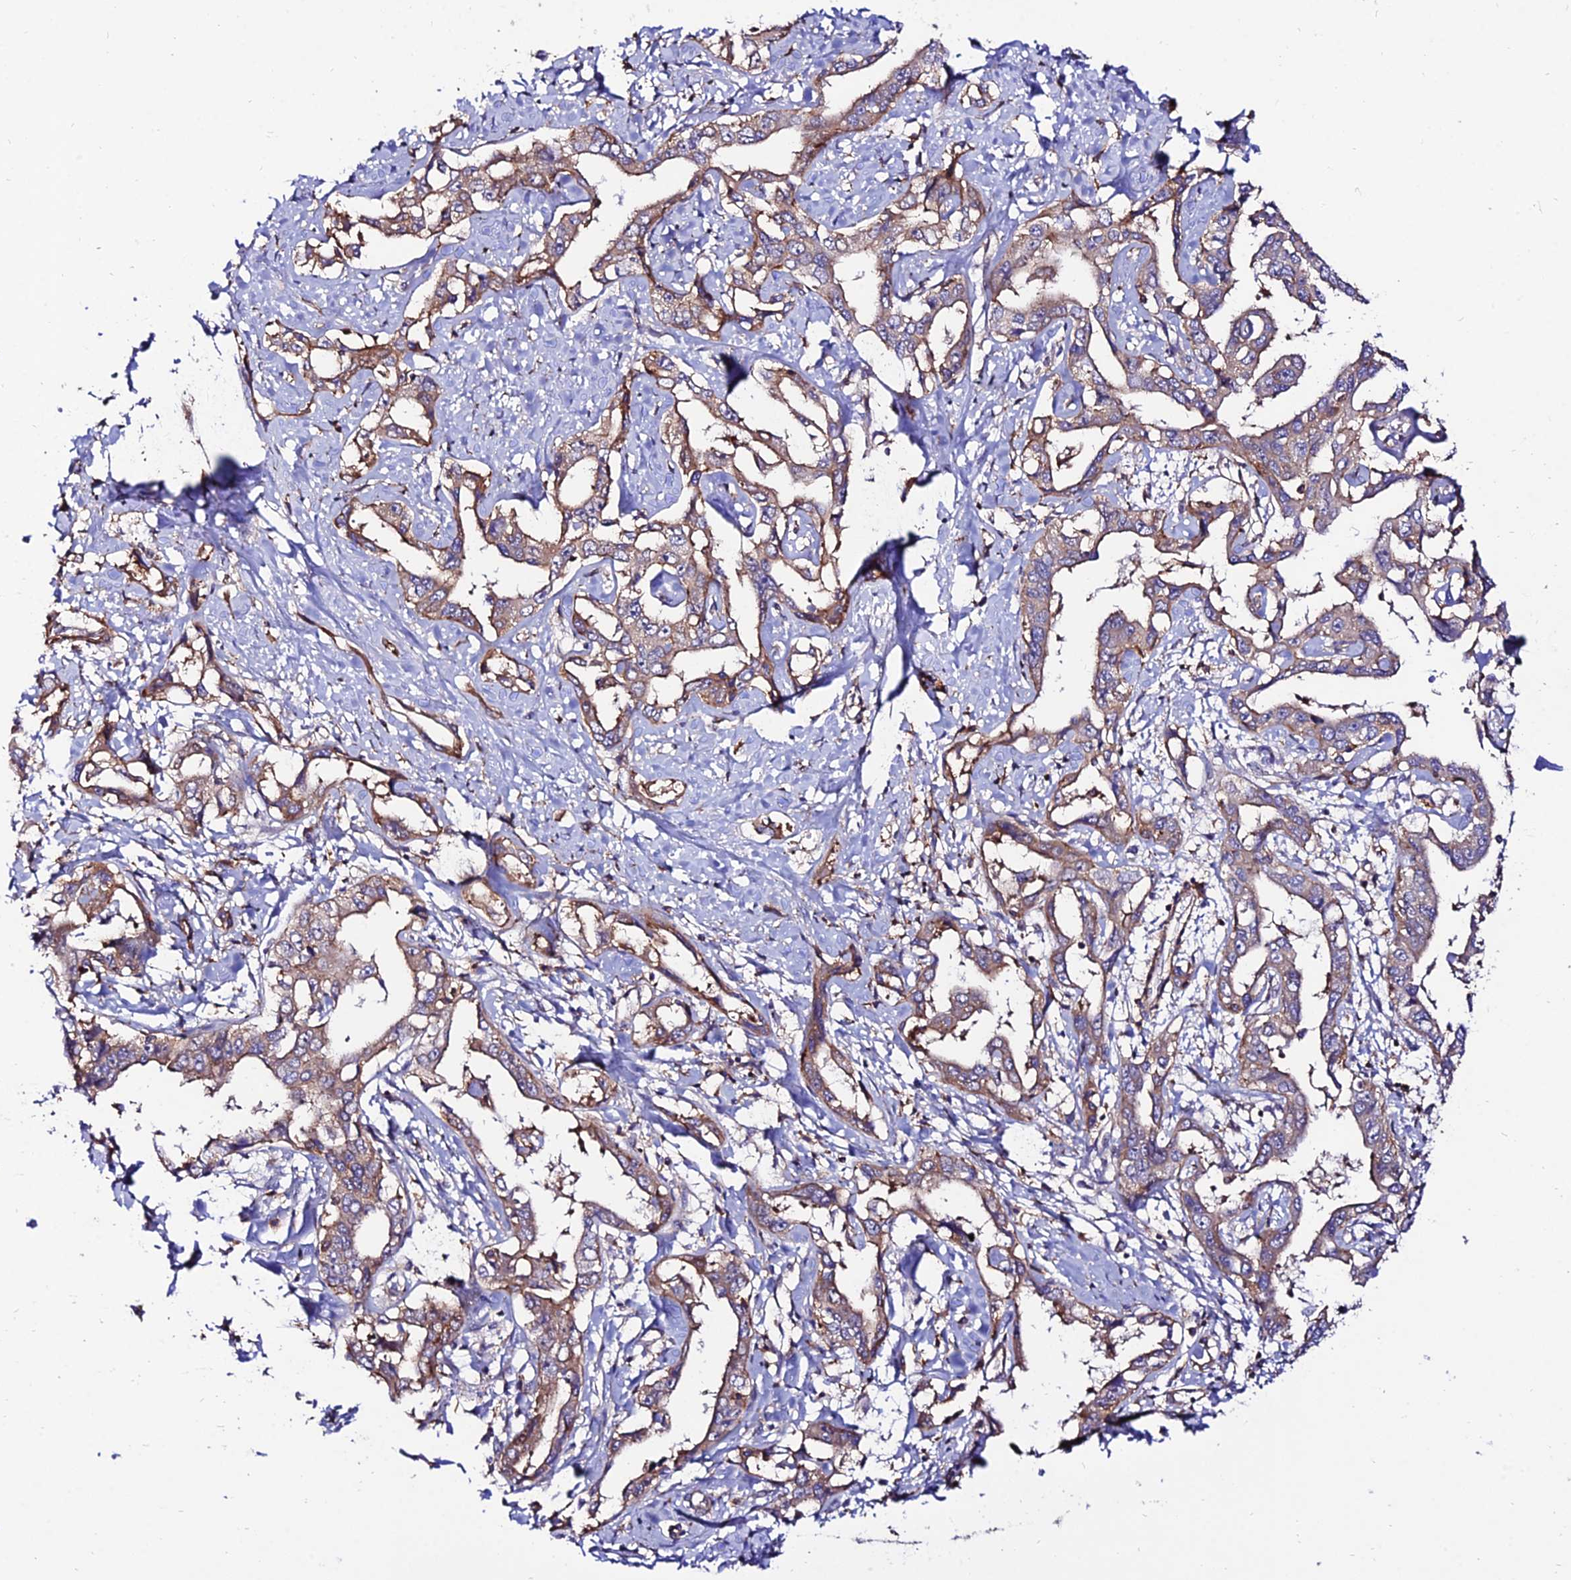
{"staining": {"intensity": "weak", "quantity": ">75%", "location": "cytoplasmic/membranous"}, "tissue": "liver cancer", "cell_type": "Tumor cells", "image_type": "cancer", "snomed": [{"axis": "morphology", "description": "Cholangiocarcinoma"}, {"axis": "topography", "description": "Liver"}], "caption": "Brown immunohistochemical staining in human liver cancer (cholangiocarcinoma) demonstrates weak cytoplasmic/membranous staining in about >75% of tumor cells. Using DAB (3,3'-diaminobenzidine) (brown) and hematoxylin (blue) stains, captured at high magnification using brightfield microscopy.", "gene": "PYM1", "patient": {"sex": "male", "age": 59}}